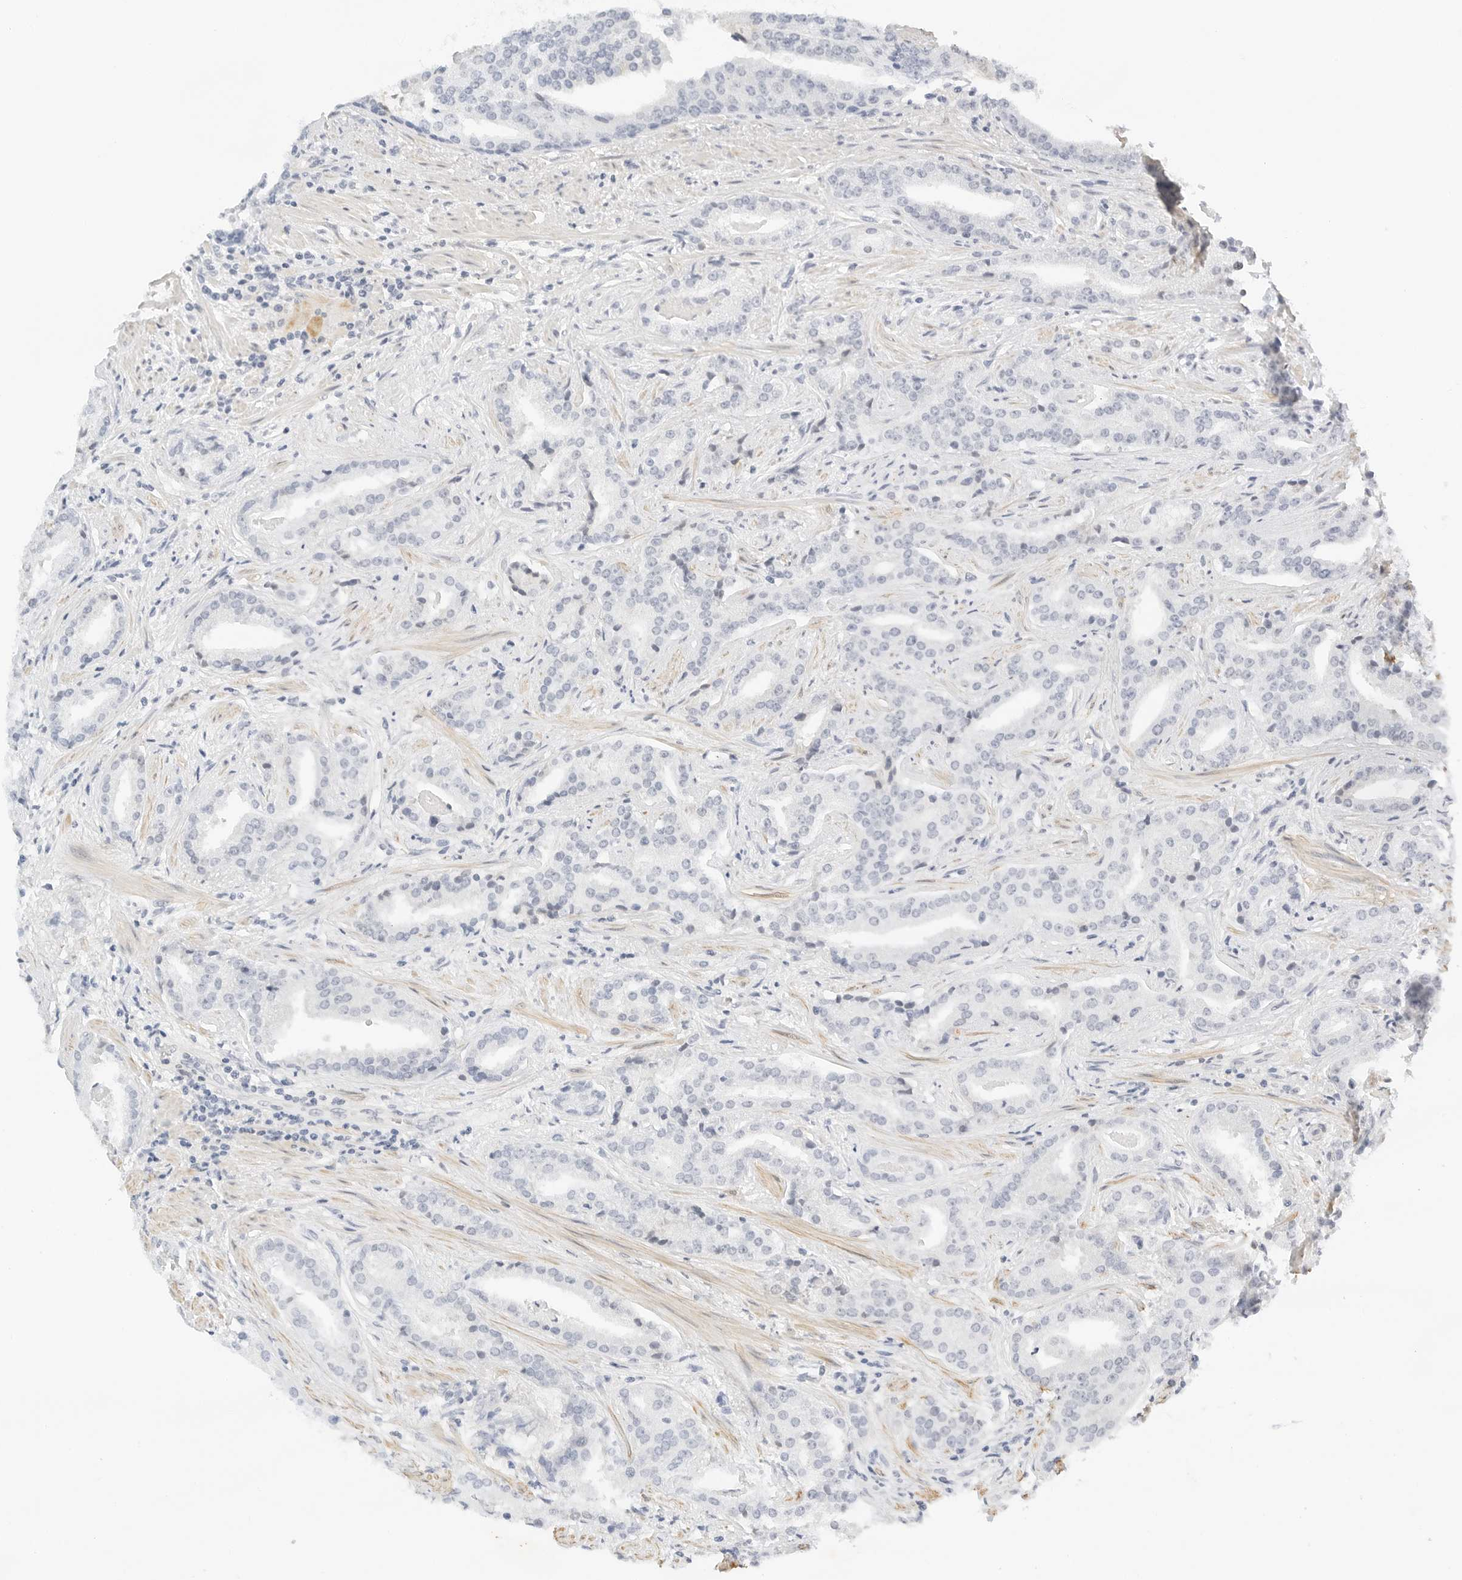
{"staining": {"intensity": "negative", "quantity": "none", "location": "none"}, "tissue": "prostate cancer", "cell_type": "Tumor cells", "image_type": "cancer", "snomed": [{"axis": "morphology", "description": "Adenocarcinoma, Low grade"}, {"axis": "topography", "description": "Prostate"}], "caption": "Tumor cells show no significant protein positivity in low-grade adenocarcinoma (prostate).", "gene": "PKDCC", "patient": {"sex": "male", "age": 67}}